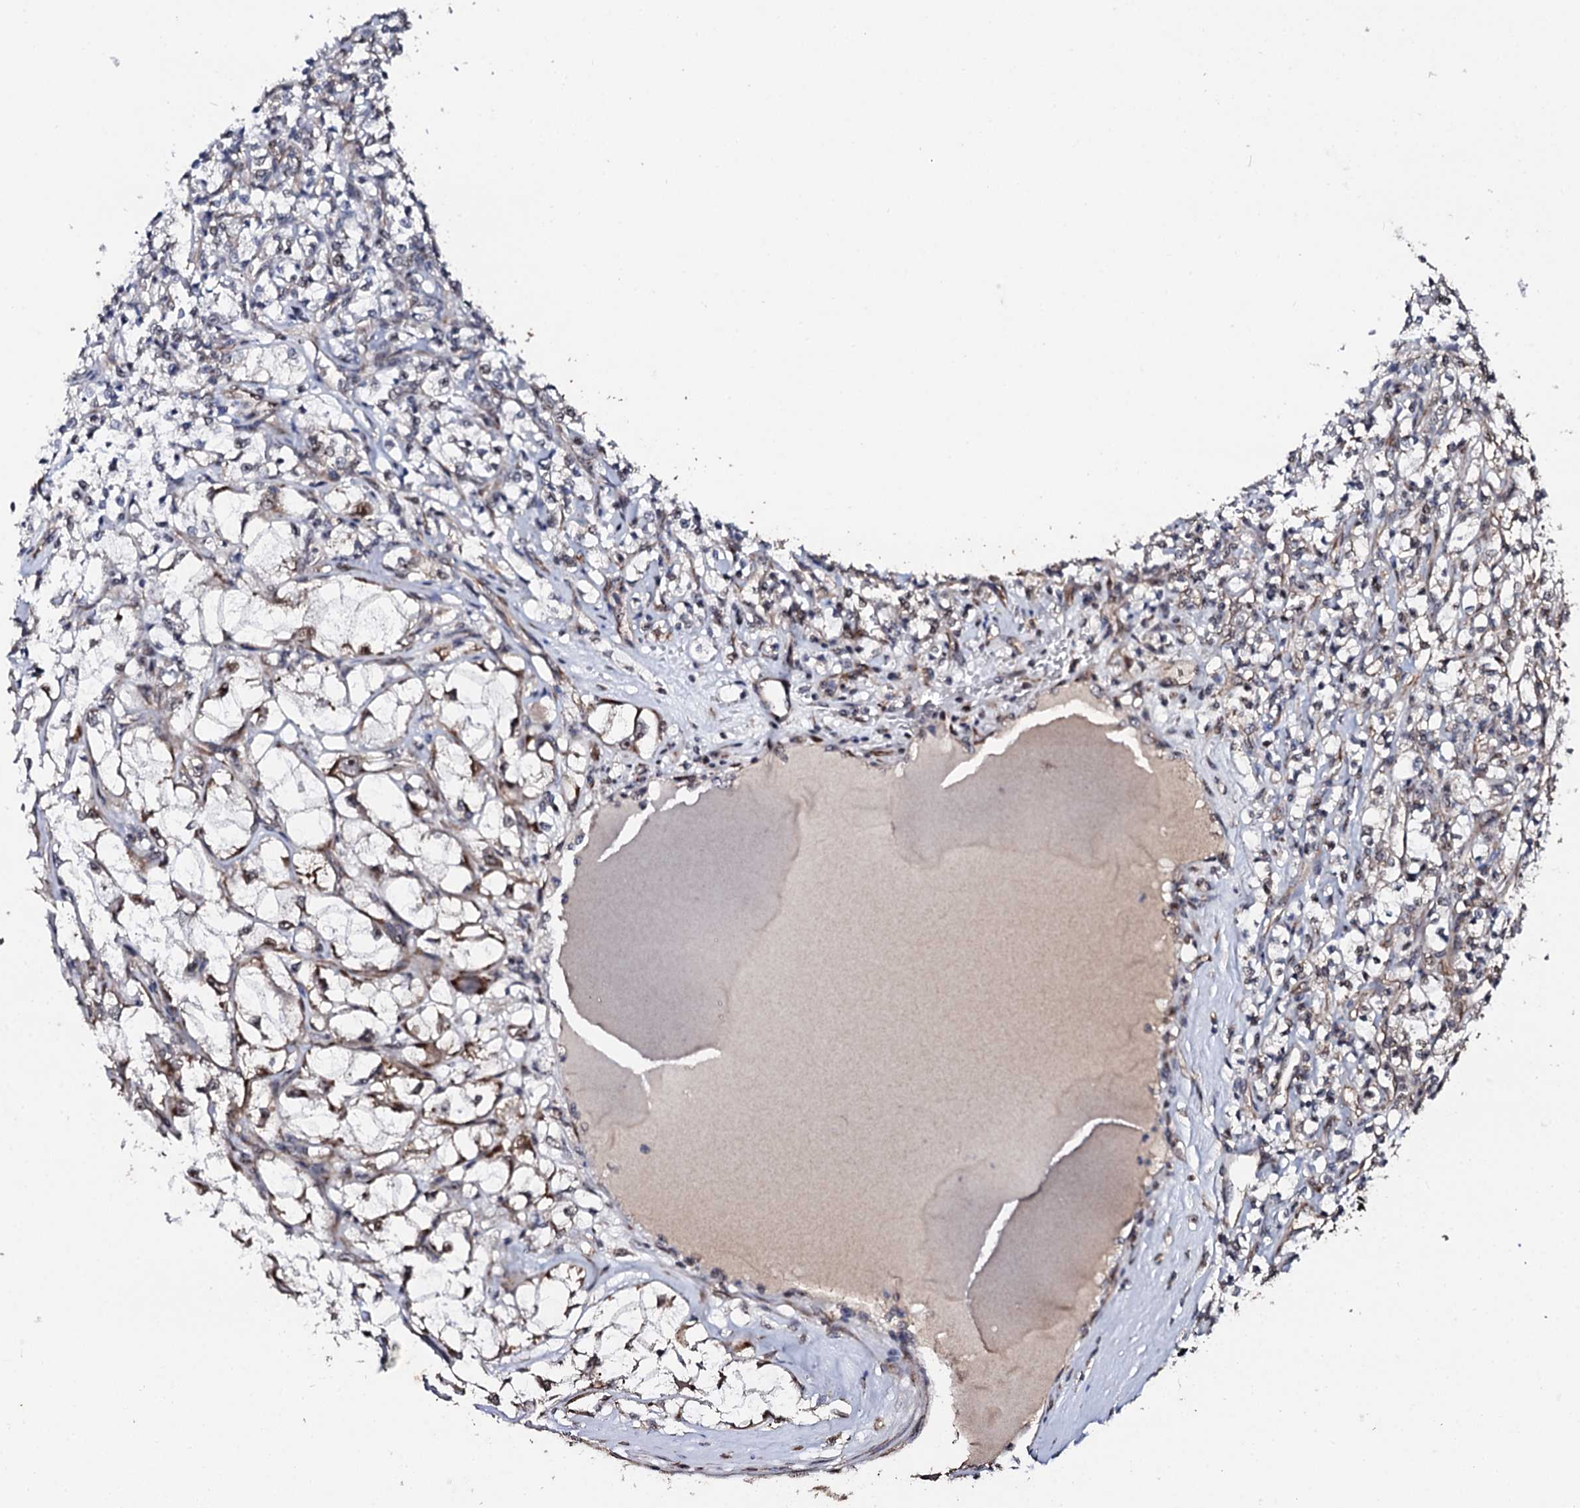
{"staining": {"intensity": "weak", "quantity": "<25%", "location": "nuclear"}, "tissue": "renal cancer", "cell_type": "Tumor cells", "image_type": "cancer", "snomed": [{"axis": "morphology", "description": "Adenocarcinoma, NOS"}, {"axis": "topography", "description": "Kidney"}], "caption": "Adenocarcinoma (renal) stained for a protein using immunohistochemistry displays no expression tumor cells.", "gene": "FAM111A", "patient": {"sex": "female", "age": 69}}